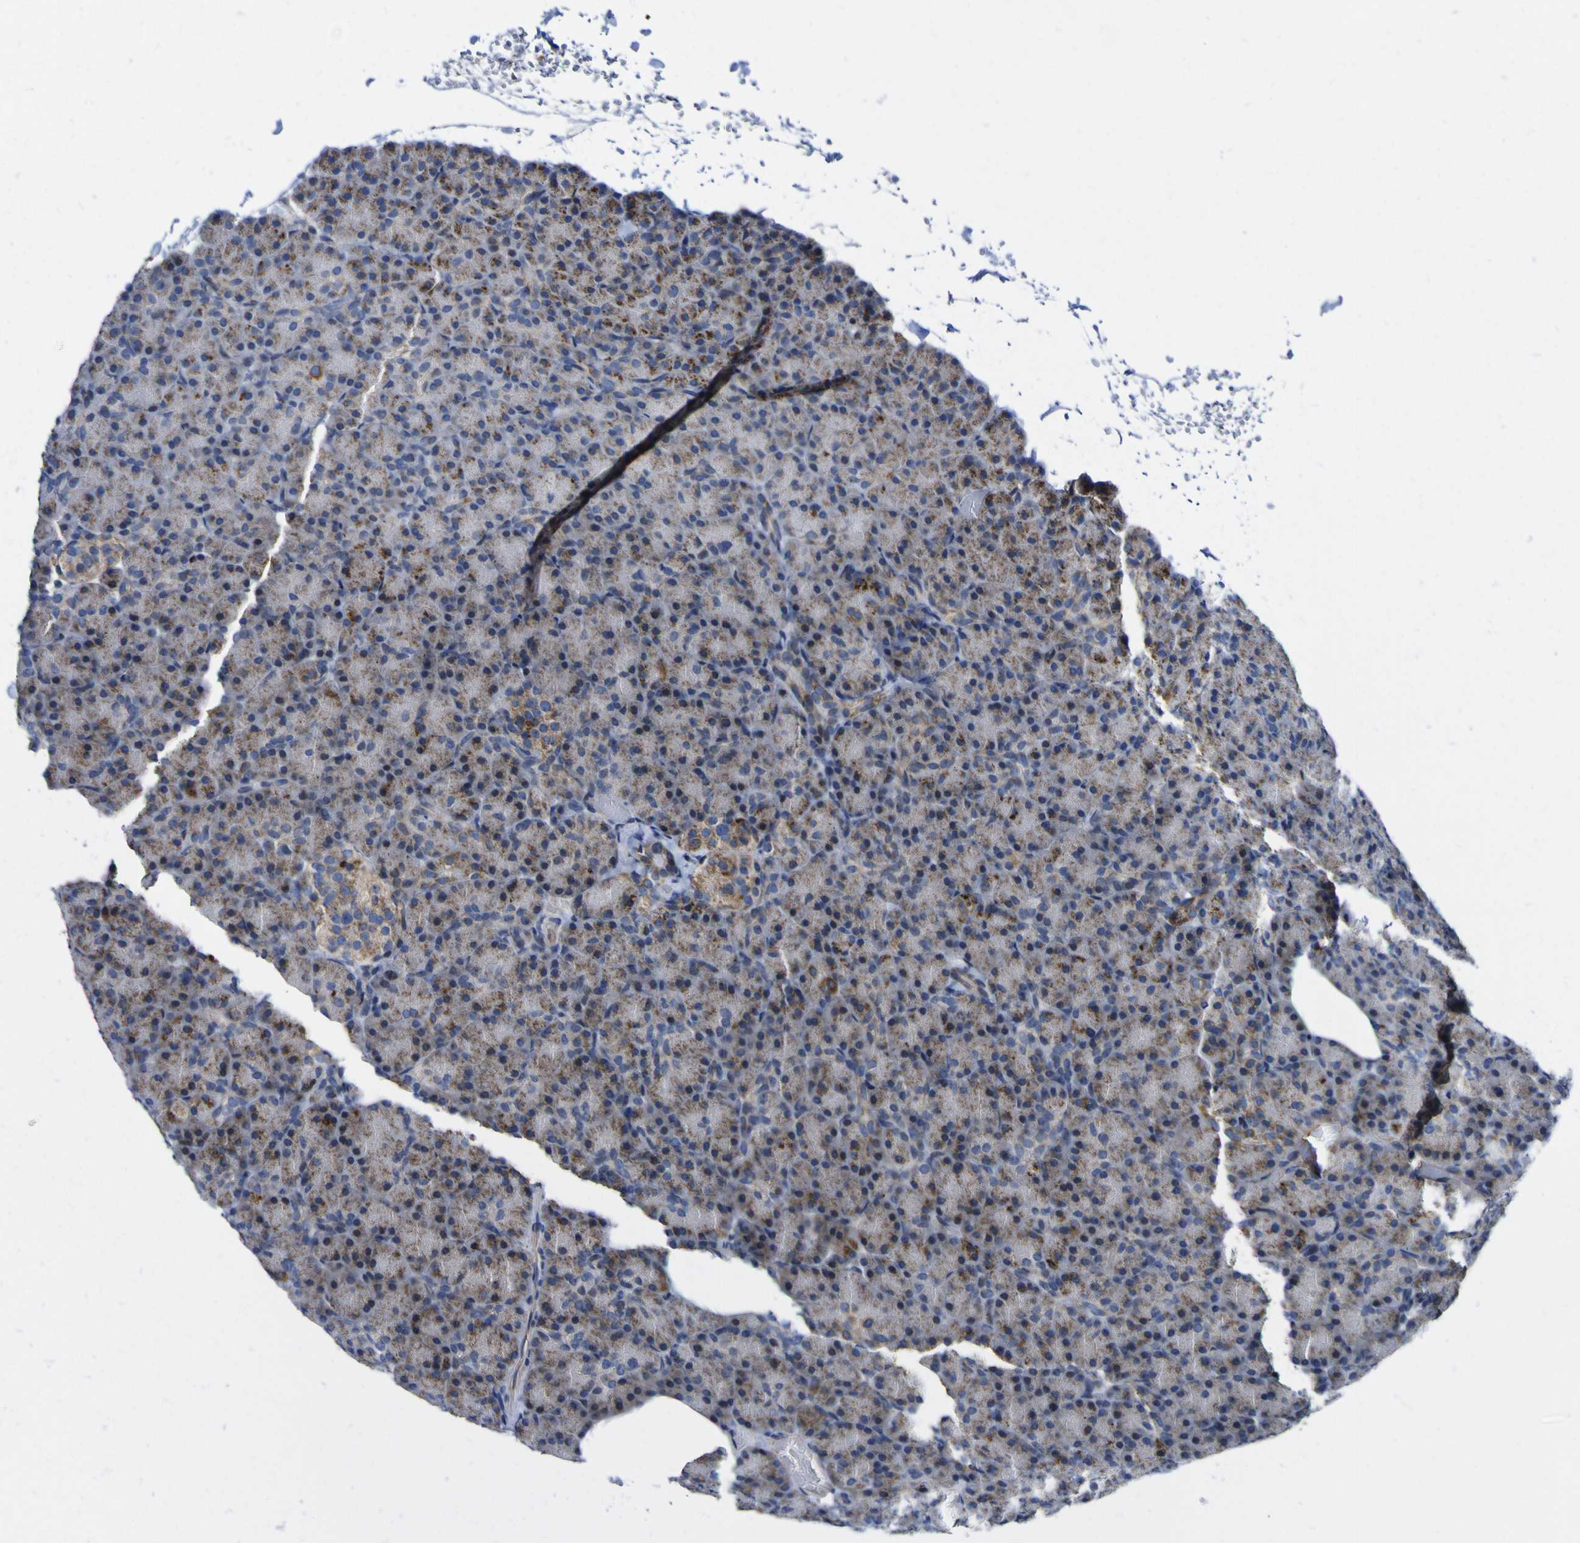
{"staining": {"intensity": "moderate", "quantity": ">75%", "location": "cytoplasmic/membranous"}, "tissue": "pancreas", "cell_type": "Exocrine glandular cells", "image_type": "normal", "snomed": [{"axis": "morphology", "description": "Normal tissue, NOS"}, {"axis": "topography", "description": "Pancreas"}], "caption": "Immunohistochemical staining of unremarkable human pancreas shows medium levels of moderate cytoplasmic/membranous positivity in about >75% of exocrine glandular cells.", "gene": "CCDC90B", "patient": {"sex": "female", "age": 43}}